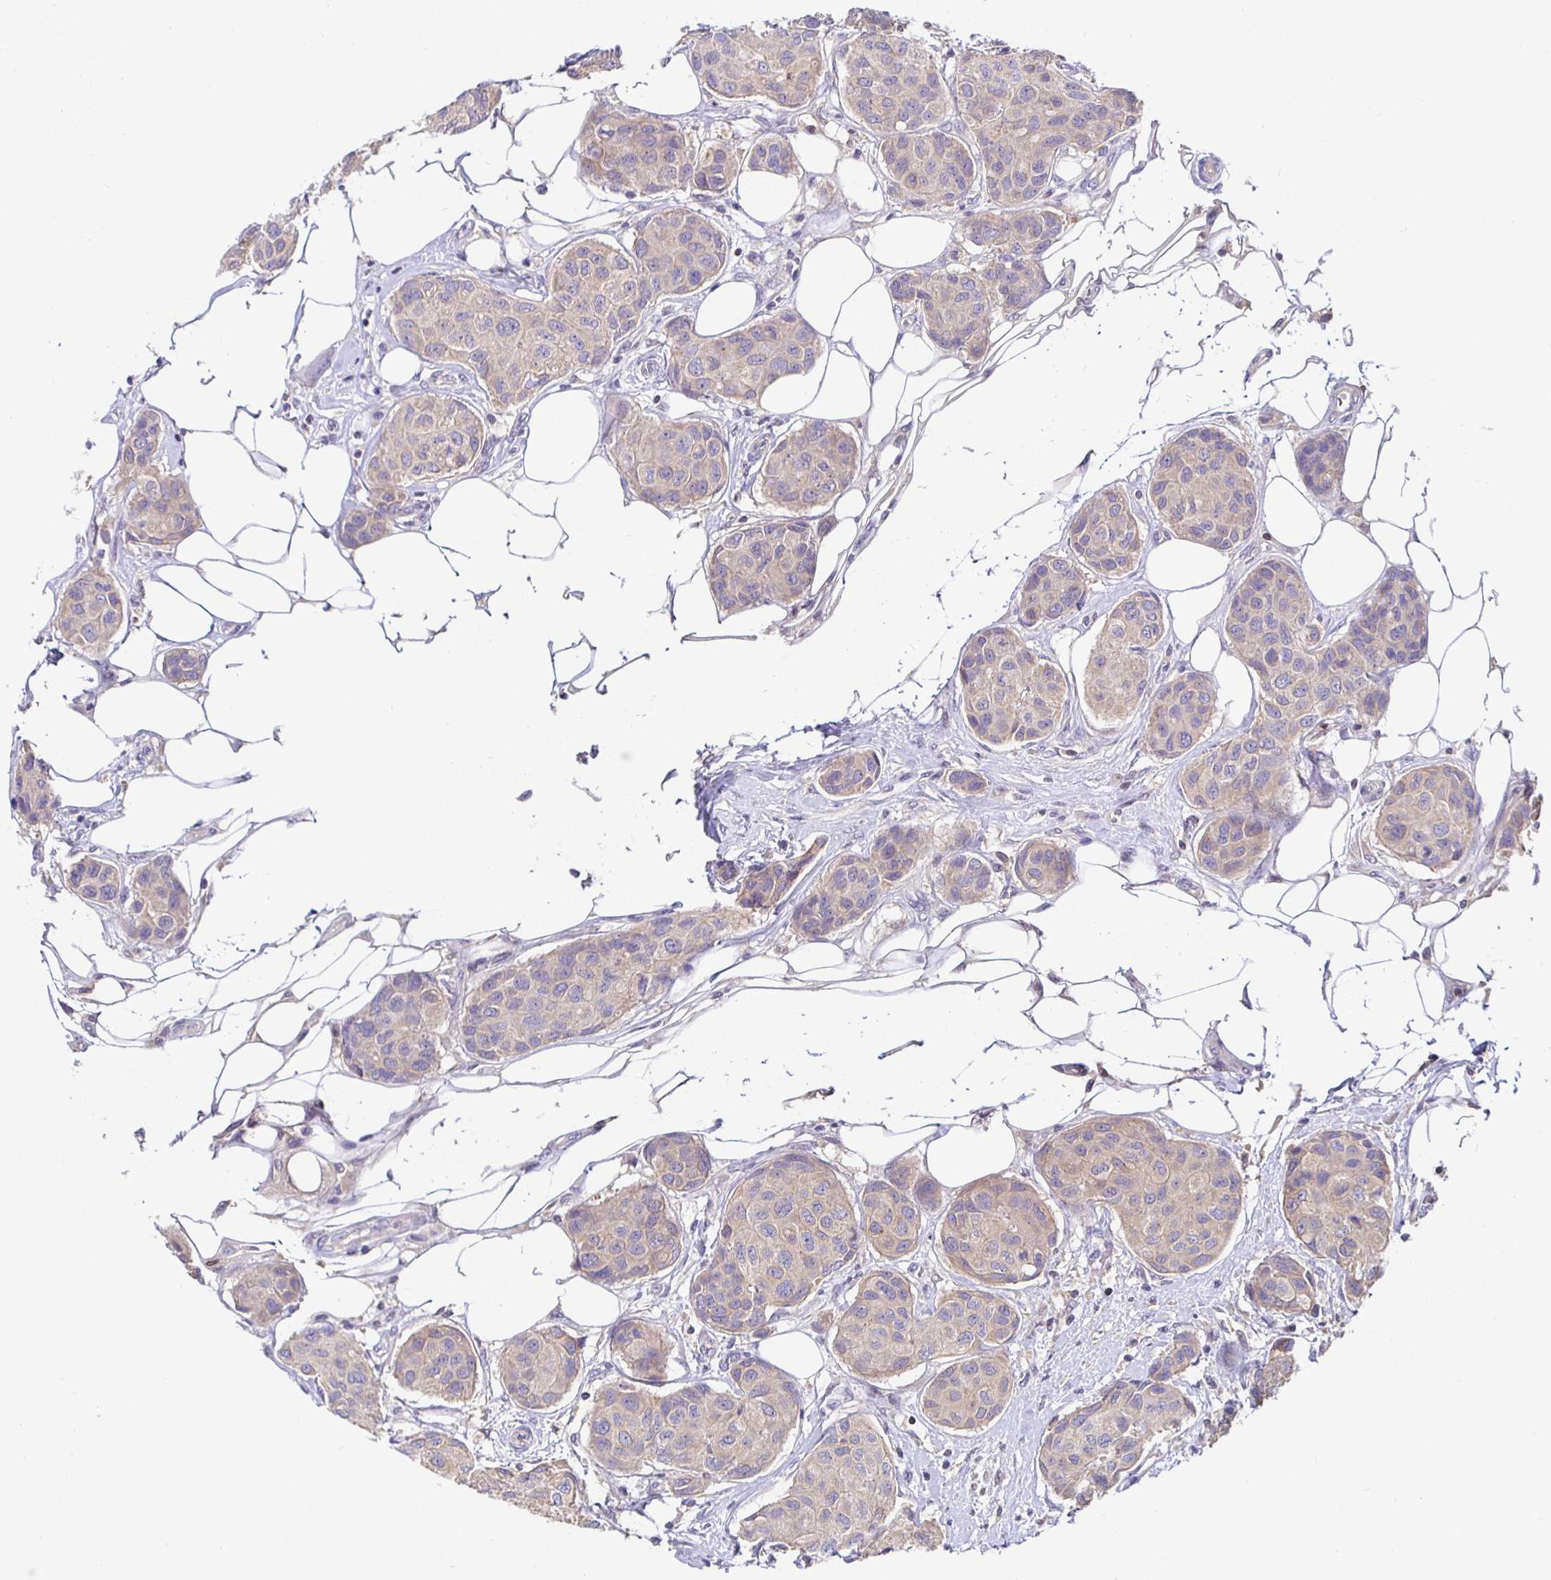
{"staining": {"intensity": "weak", "quantity": "25%-75%", "location": "cytoplasmic/membranous"}, "tissue": "breast cancer", "cell_type": "Tumor cells", "image_type": "cancer", "snomed": [{"axis": "morphology", "description": "Duct carcinoma"}, {"axis": "topography", "description": "Breast"}, {"axis": "topography", "description": "Lymph node"}], "caption": "Immunohistochemical staining of breast cancer reveals weak cytoplasmic/membranous protein staining in about 25%-75% of tumor cells. Nuclei are stained in blue.", "gene": "SATB1", "patient": {"sex": "female", "age": 80}}